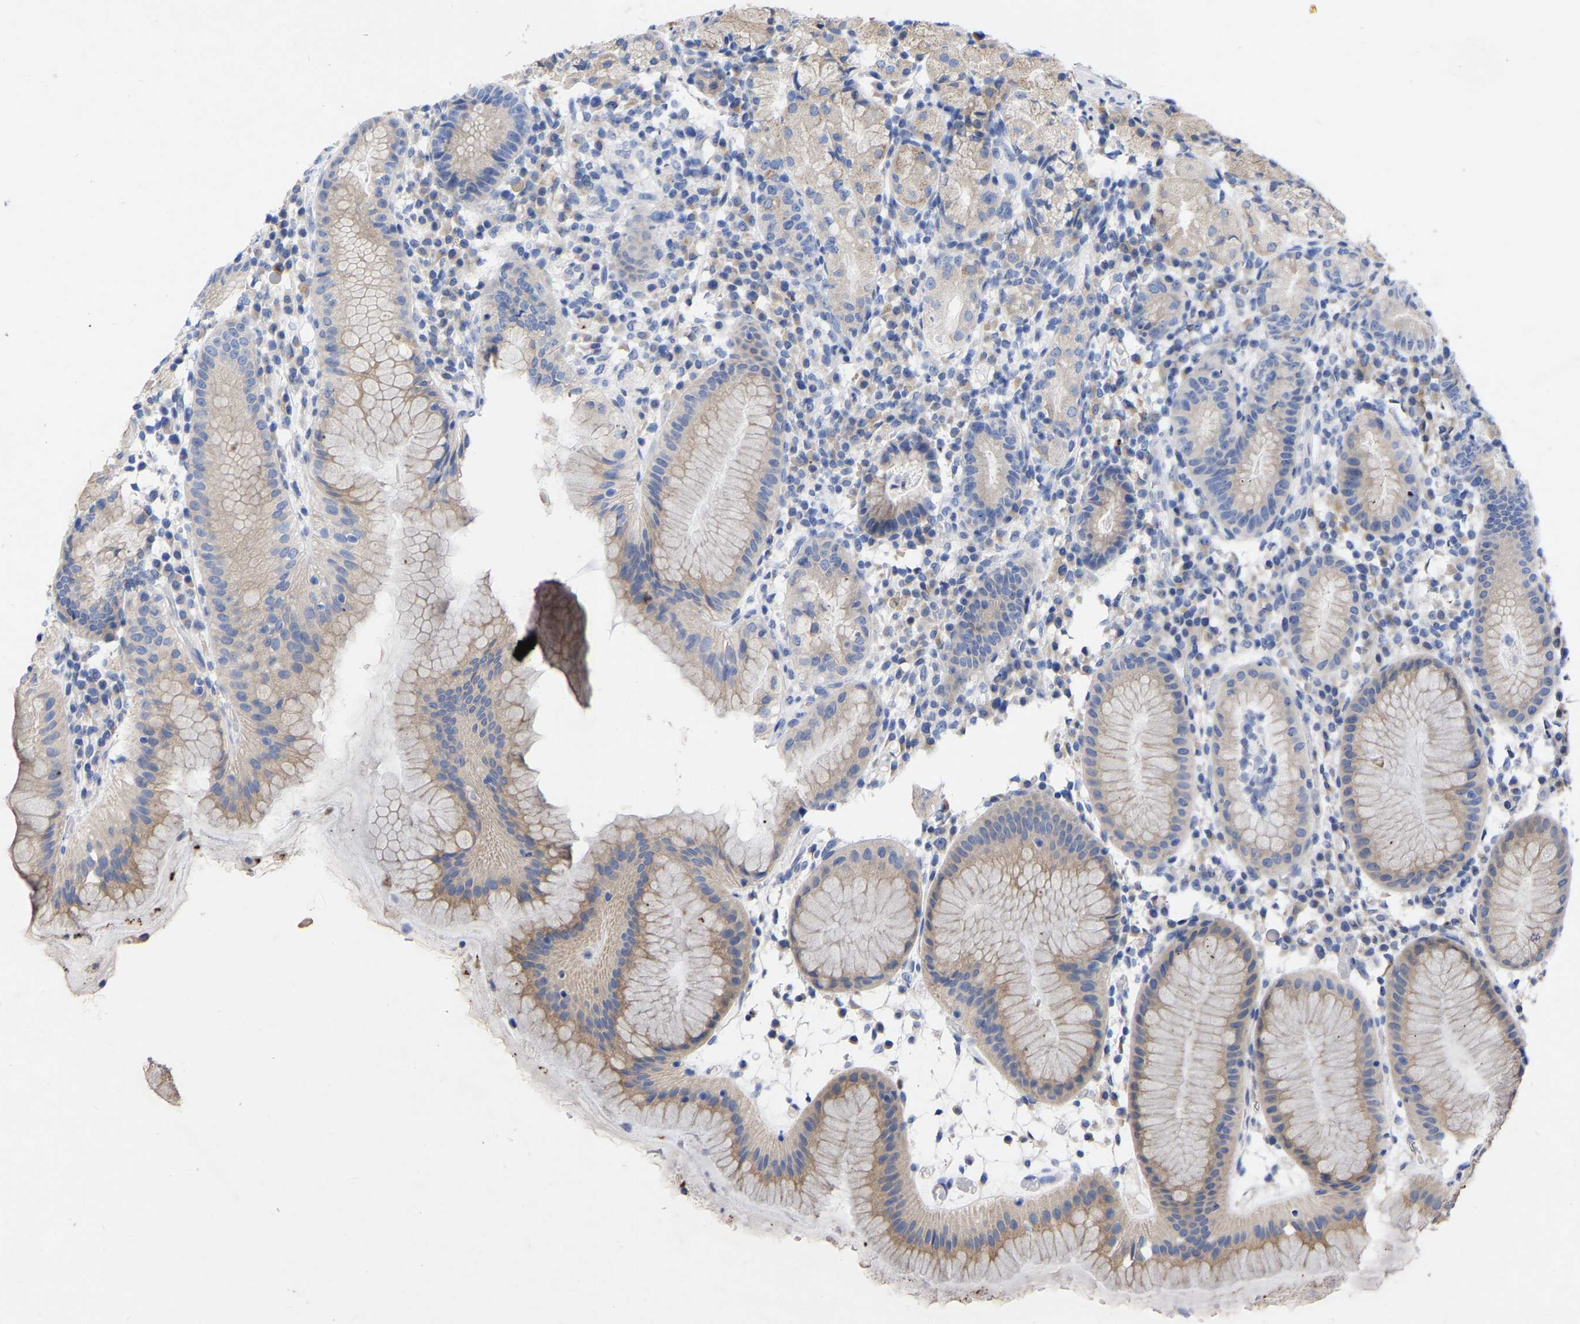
{"staining": {"intensity": "moderate", "quantity": ">75%", "location": "cytoplasmic/membranous"}, "tissue": "stomach", "cell_type": "Glandular cells", "image_type": "normal", "snomed": [{"axis": "morphology", "description": "Normal tissue, NOS"}, {"axis": "topography", "description": "Stomach"}, {"axis": "topography", "description": "Stomach, lower"}], "caption": "This is a histology image of immunohistochemistry (IHC) staining of benign stomach, which shows moderate staining in the cytoplasmic/membranous of glandular cells.", "gene": "STRIP2", "patient": {"sex": "female", "age": 75}}